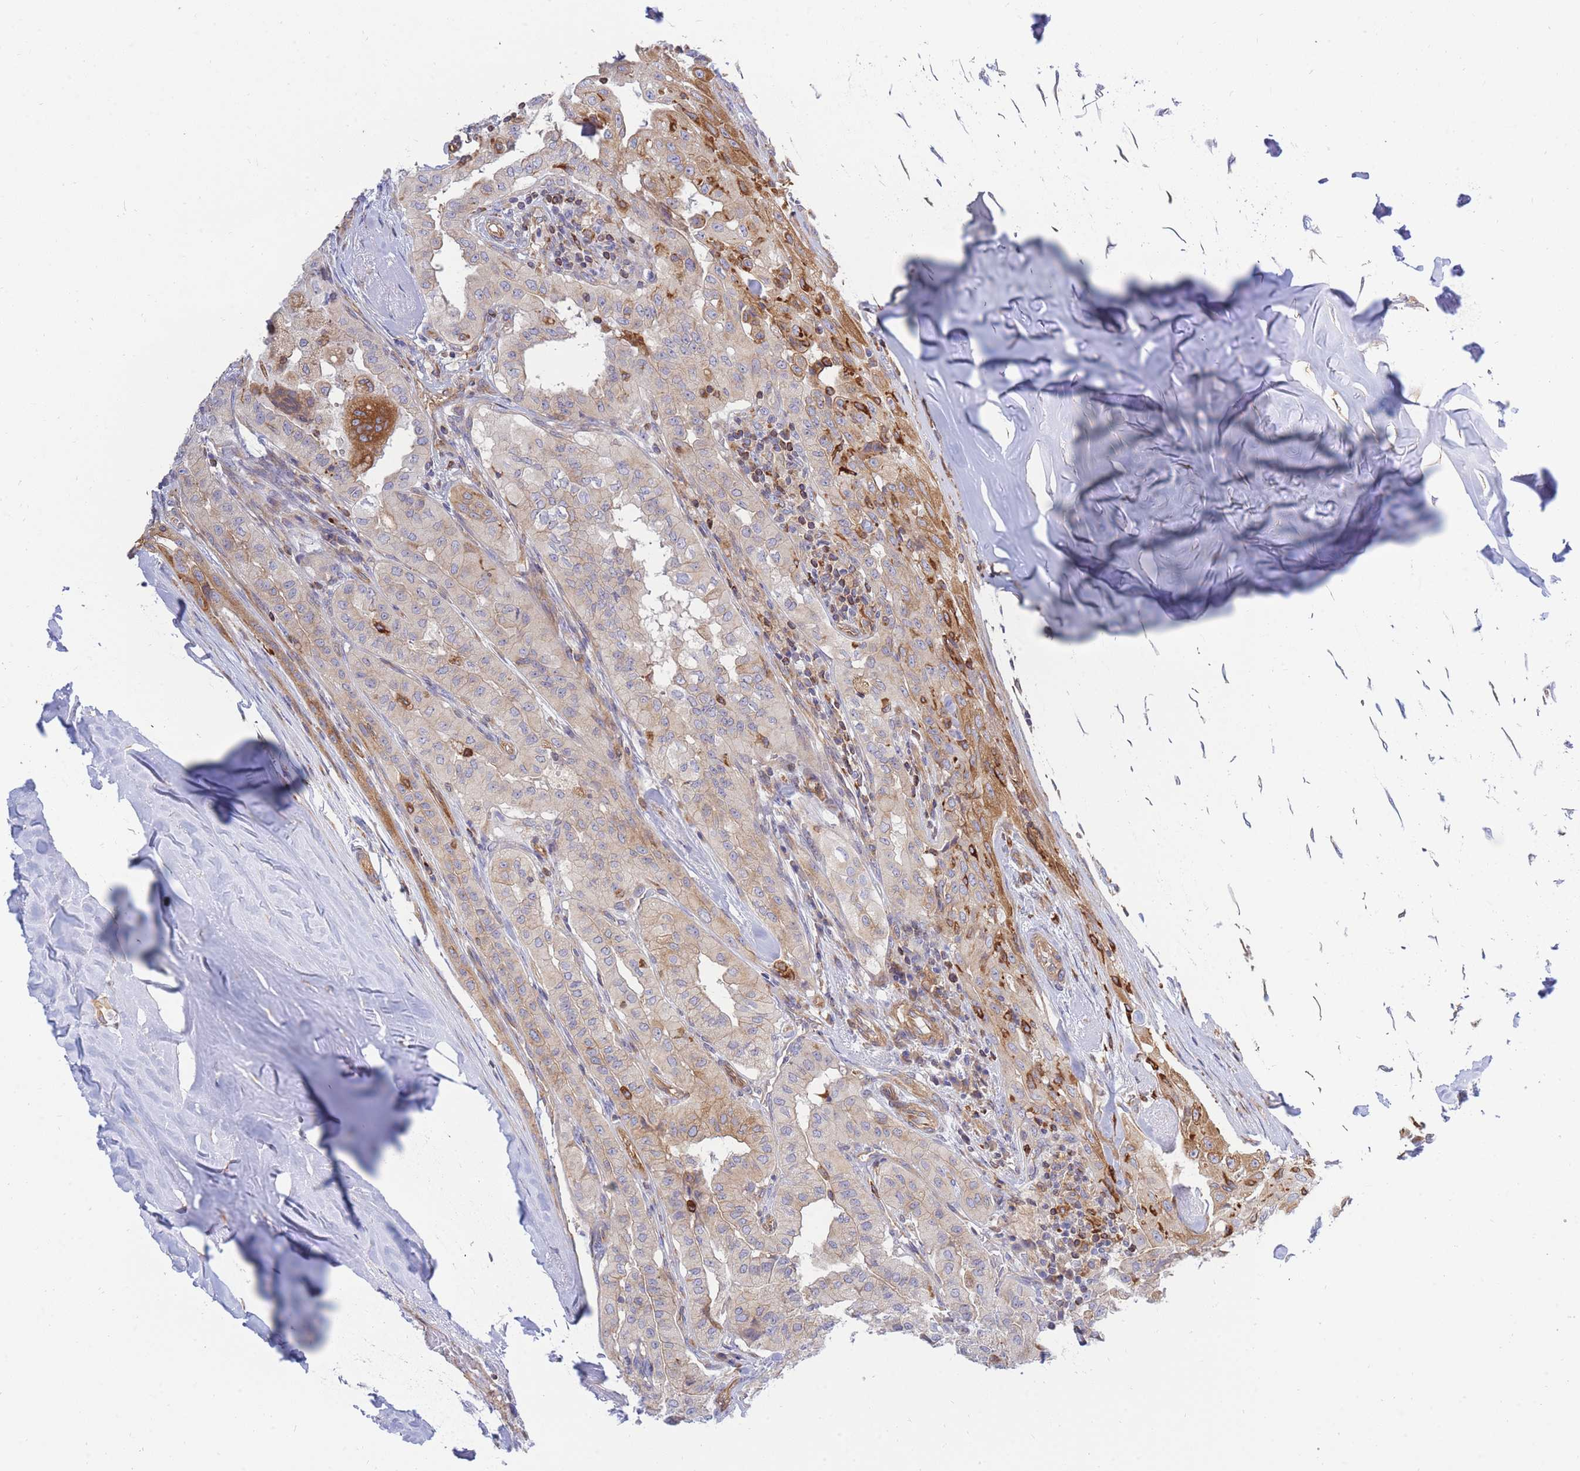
{"staining": {"intensity": "moderate", "quantity": "<25%", "location": "cytoplasmic/membranous"}, "tissue": "thyroid cancer", "cell_type": "Tumor cells", "image_type": "cancer", "snomed": [{"axis": "morphology", "description": "Papillary adenocarcinoma, NOS"}, {"axis": "topography", "description": "Thyroid gland"}], "caption": "Protein expression analysis of human thyroid papillary adenocarcinoma reveals moderate cytoplasmic/membranous positivity in about <25% of tumor cells.", "gene": "REM1", "patient": {"sex": "female", "age": 59}}